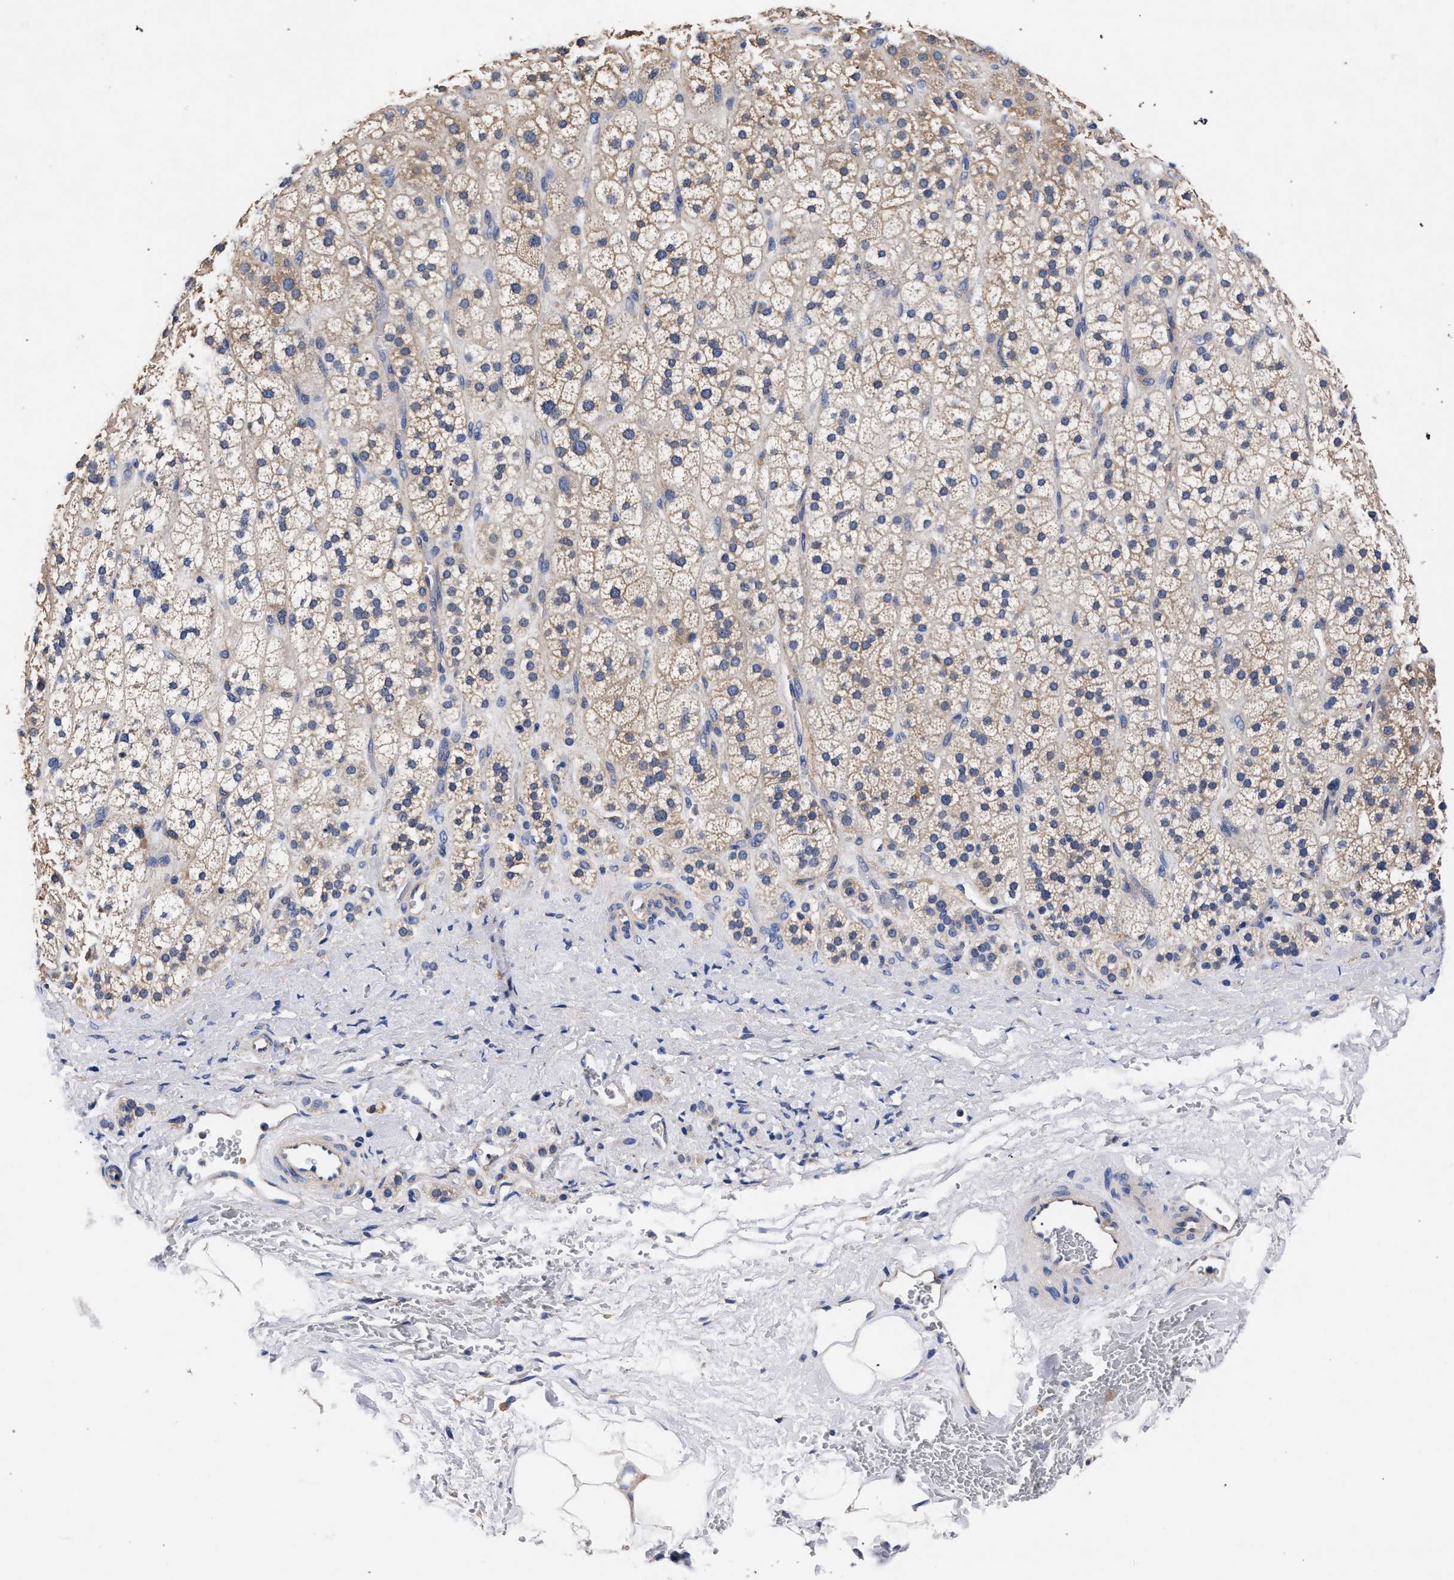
{"staining": {"intensity": "moderate", "quantity": ">75%", "location": "cytoplasmic/membranous"}, "tissue": "adrenal gland", "cell_type": "Glandular cells", "image_type": "normal", "snomed": [{"axis": "morphology", "description": "Normal tissue, NOS"}, {"axis": "topography", "description": "Adrenal gland"}], "caption": "DAB (3,3'-diaminobenzidine) immunohistochemical staining of benign human adrenal gland exhibits moderate cytoplasmic/membranous protein positivity in approximately >75% of glandular cells. Immunohistochemistry stains the protein in brown and the nuclei are stained blue.", "gene": "CFAP95", "patient": {"sex": "male", "age": 56}}